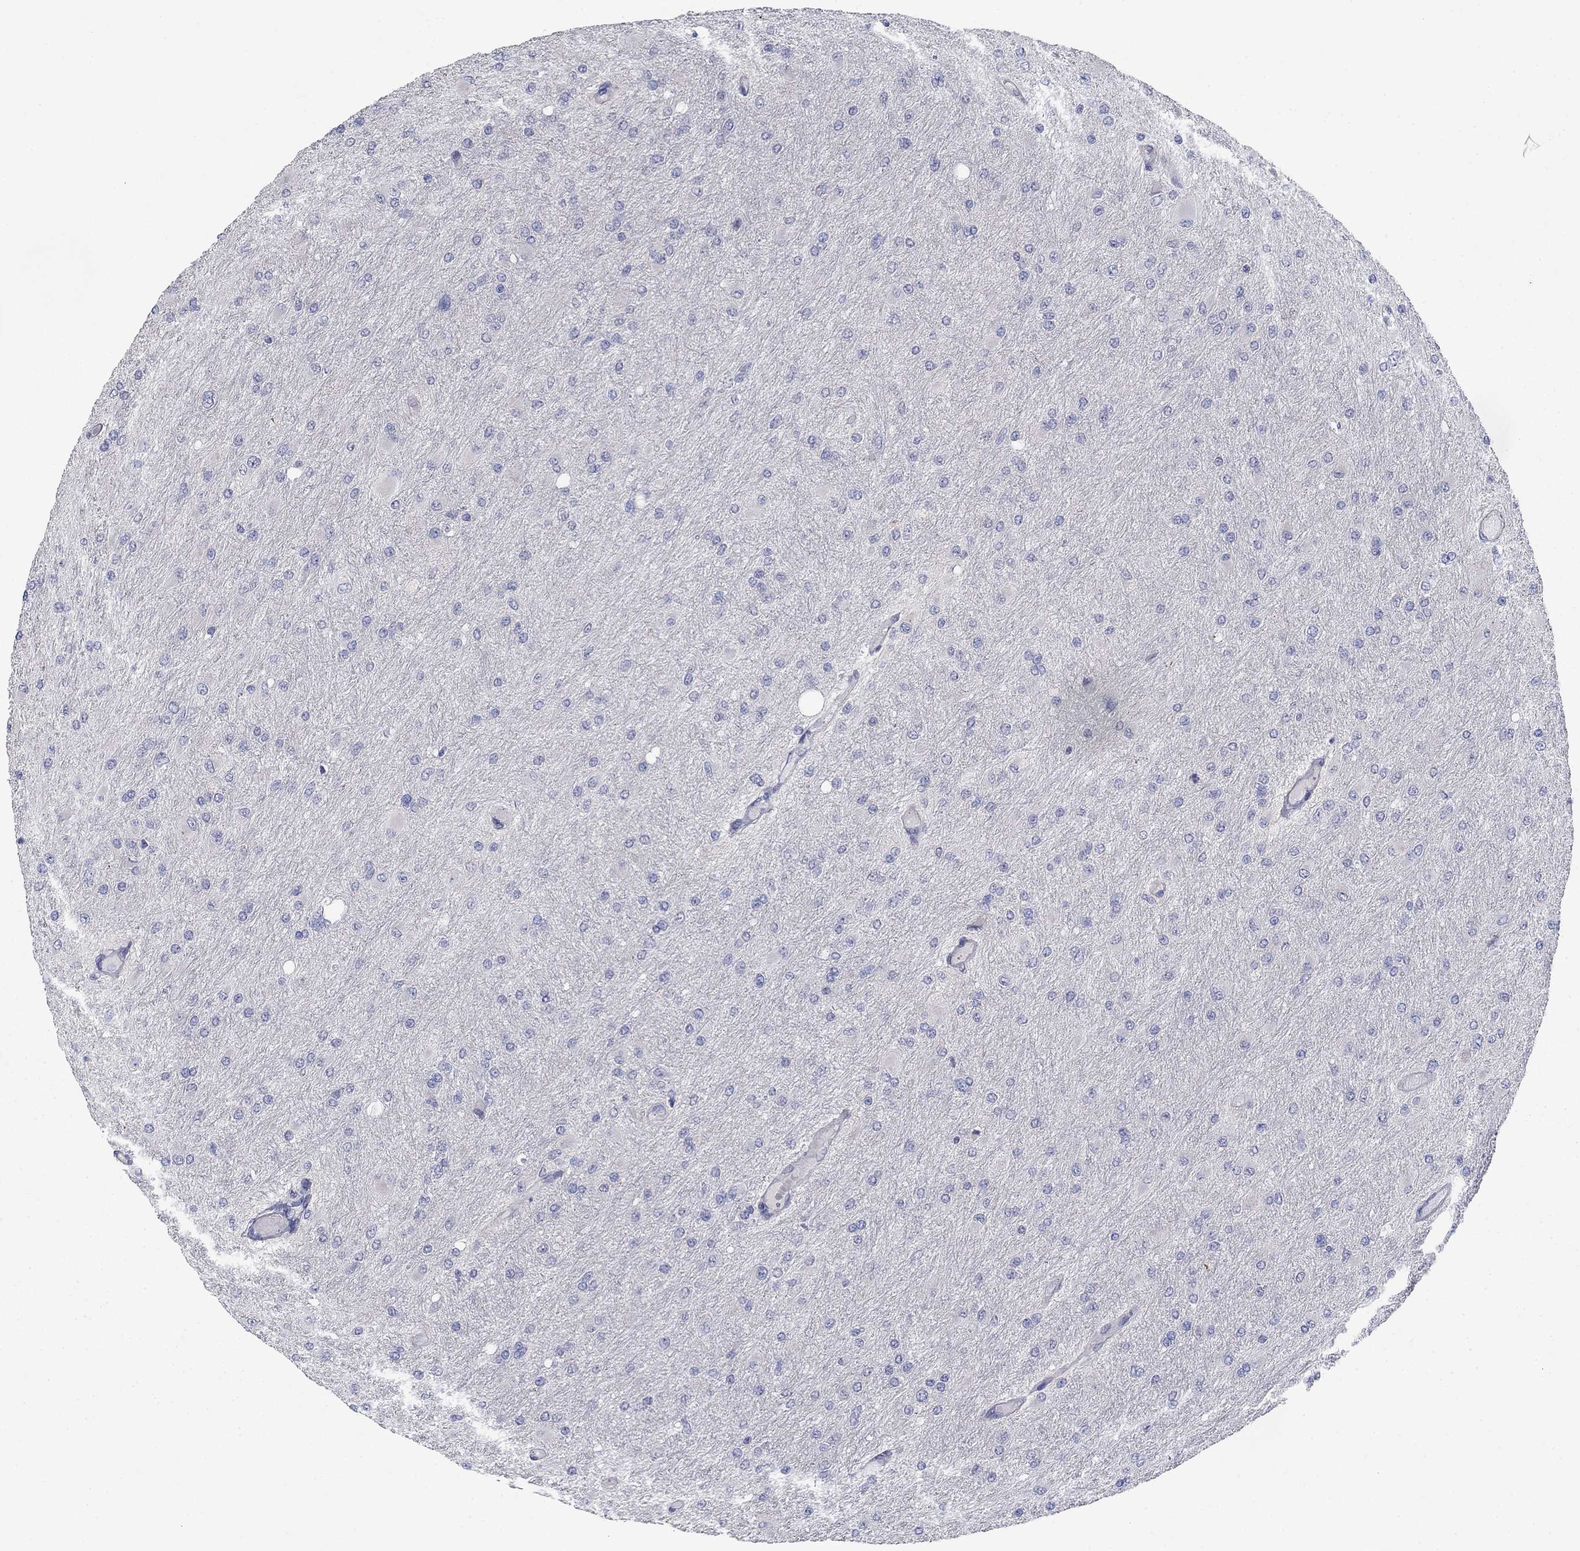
{"staining": {"intensity": "negative", "quantity": "none", "location": "none"}, "tissue": "glioma", "cell_type": "Tumor cells", "image_type": "cancer", "snomed": [{"axis": "morphology", "description": "Glioma, malignant, High grade"}, {"axis": "topography", "description": "Cerebral cortex"}], "caption": "High power microscopy photomicrograph of an immunohistochemistry photomicrograph of high-grade glioma (malignant), revealing no significant expression in tumor cells.", "gene": "GRK7", "patient": {"sex": "female", "age": 36}}